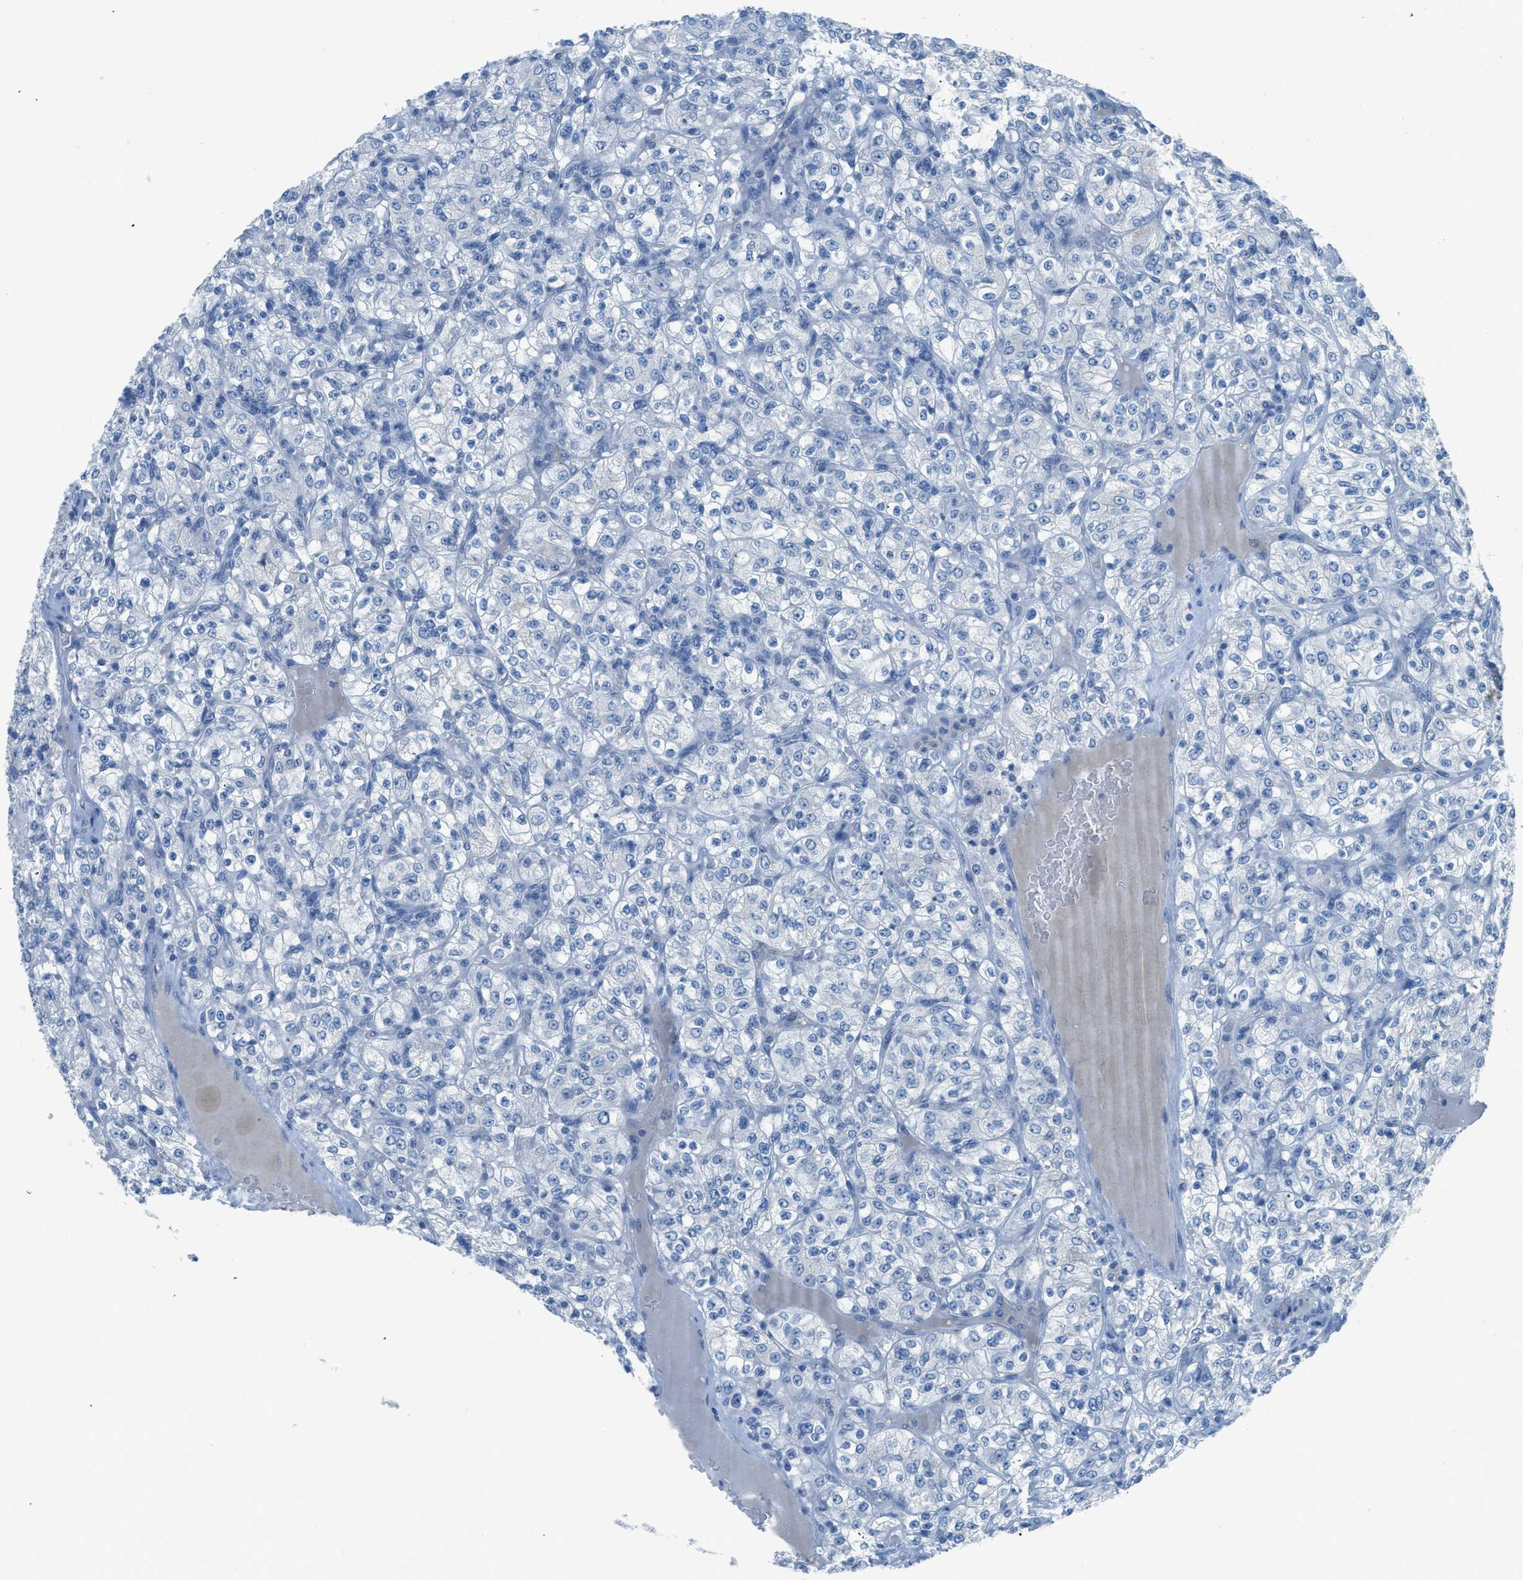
{"staining": {"intensity": "negative", "quantity": "none", "location": "none"}, "tissue": "renal cancer", "cell_type": "Tumor cells", "image_type": "cancer", "snomed": [{"axis": "morphology", "description": "Normal tissue, NOS"}, {"axis": "morphology", "description": "Adenocarcinoma, NOS"}, {"axis": "topography", "description": "Kidney"}], "caption": "A photomicrograph of renal cancer stained for a protein displays no brown staining in tumor cells. Nuclei are stained in blue.", "gene": "ACAN", "patient": {"sex": "female", "age": 72}}